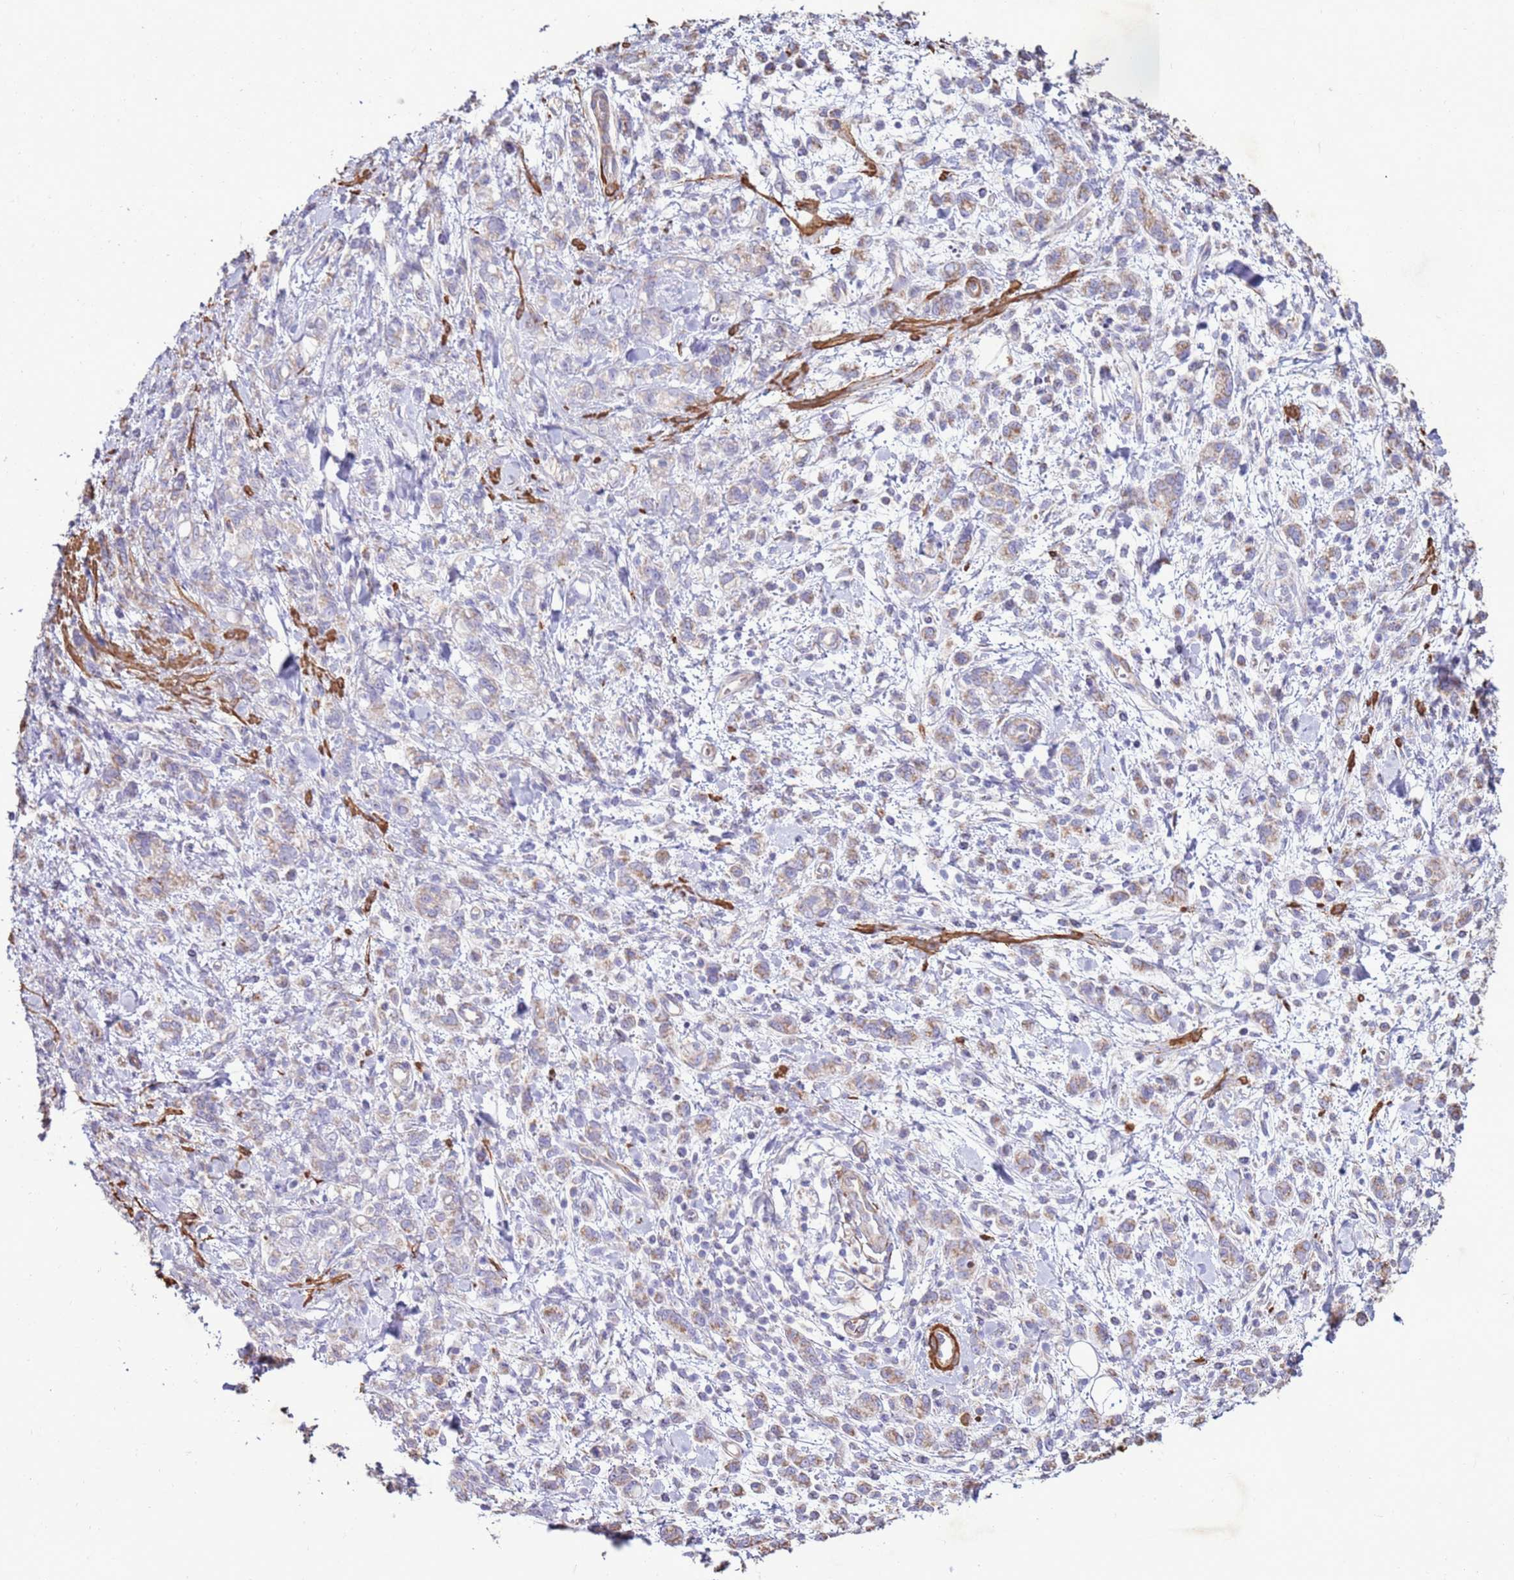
{"staining": {"intensity": "weak", "quantity": "<25%", "location": "cytoplasmic/membranous"}, "tissue": "stomach cancer", "cell_type": "Tumor cells", "image_type": "cancer", "snomed": [{"axis": "morphology", "description": "Adenocarcinoma, NOS"}, {"axis": "topography", "description": "Stomach"}], "caption": "A histopathology image of stomach cancer (adenocarcinoma) stained for a protein shows no brown staining in tumor cells. The staining was performed using DAB to visualize the protein expression in brown, while the nuclei were stained in blue with hematoxylin (Magnification: 20x).", "gene": "DDX59", "patient": {"sex": "male", "age": 77}}